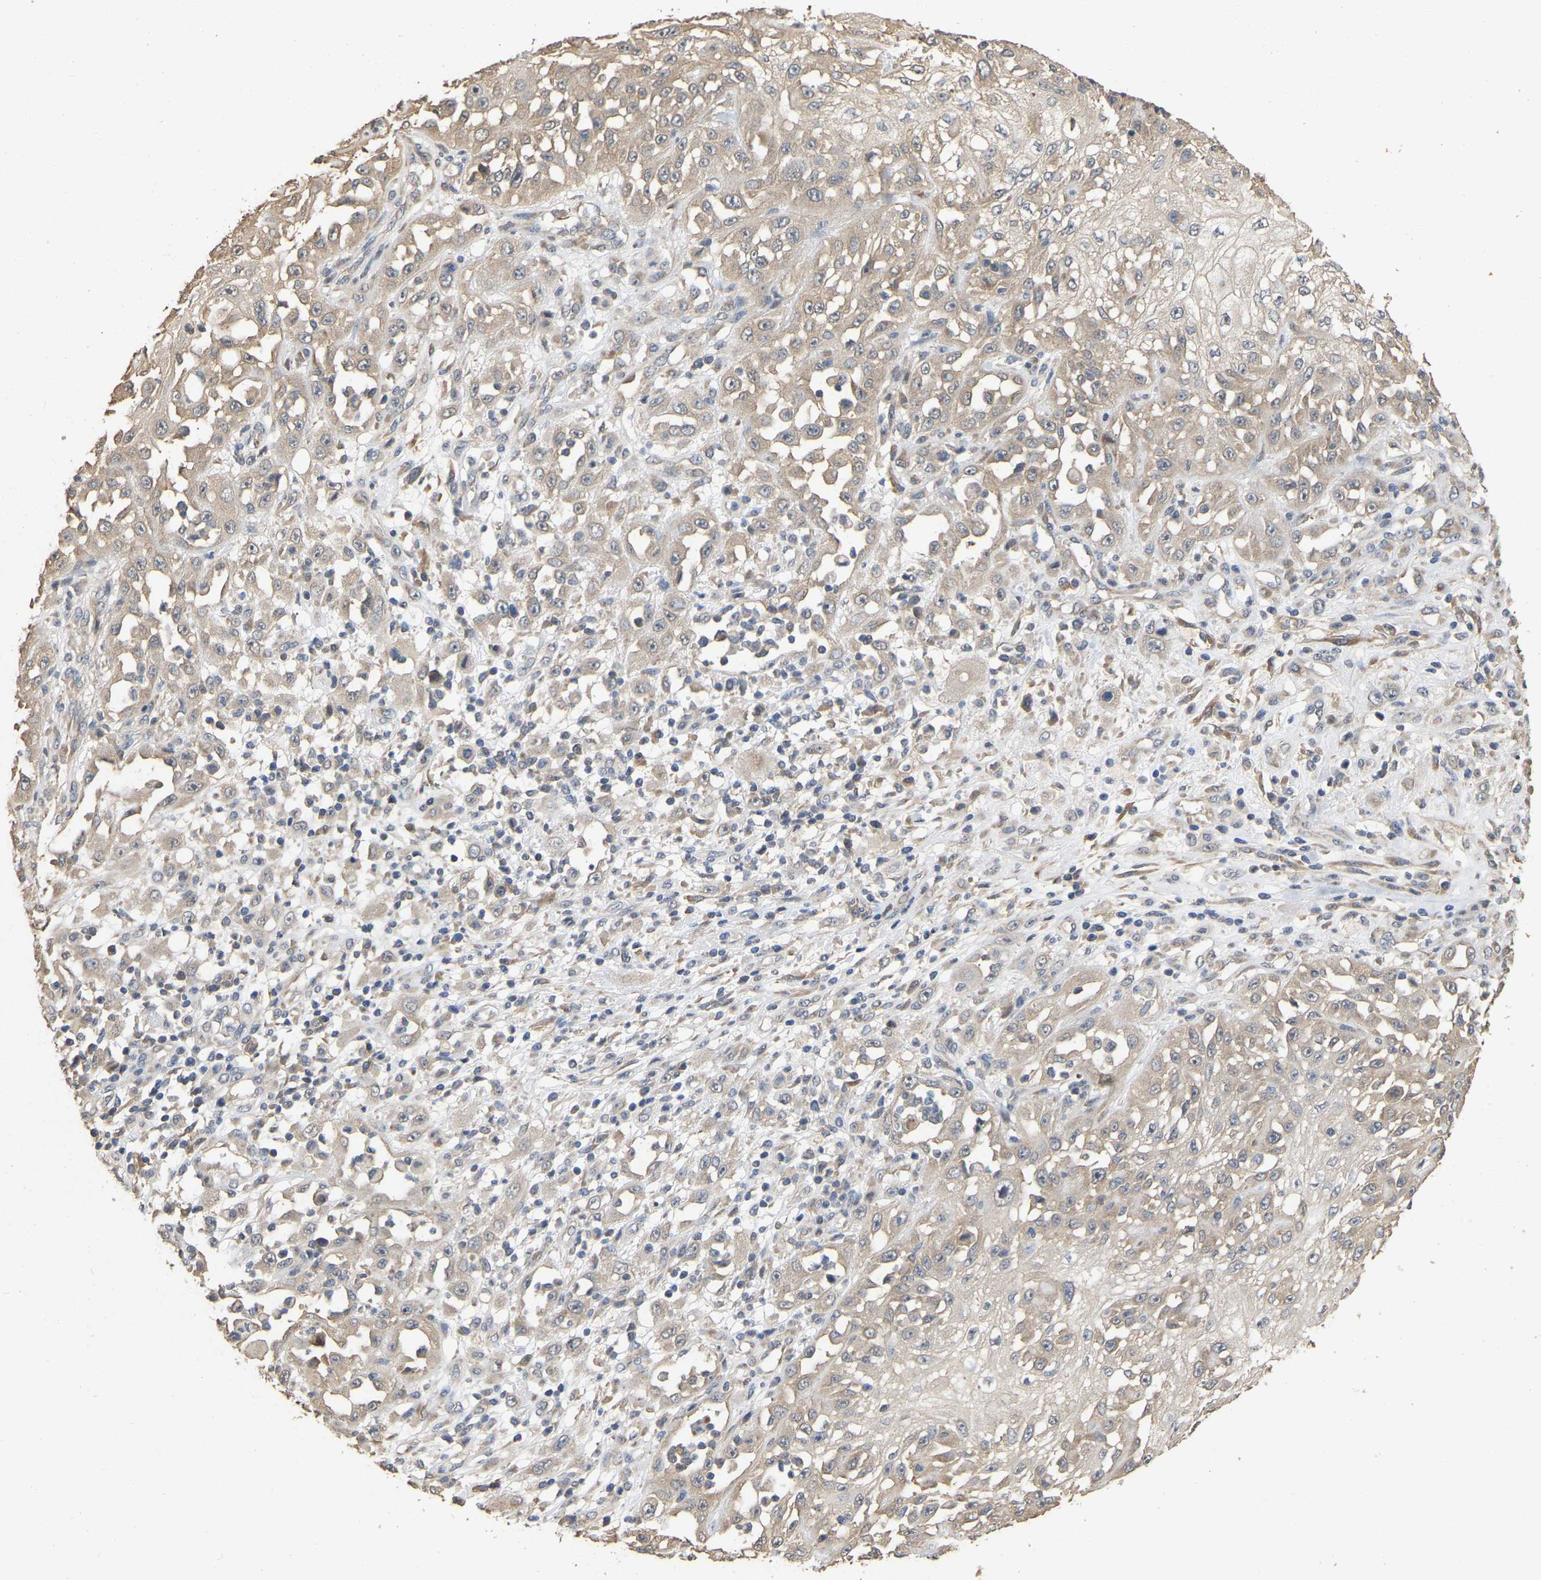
{"staining": {"intensity": "weak", "quantity": ">75%", "location": "cytoplasmic/membranous"}, "tissue": "skin cancer", "cell_type": "Tumor cells", "image_type": "cancer", "snomed": [{"axis": "morphology", "description": "Squamous cell carcinoma, NOS"}, {"axis": "morphology", "description": "Squamous cell carcinoma, metastatic, NOS"}, {"axis": "topography", "description": "Skin"}, {"axis": "topography", "description": "Lymph node"}], "caption": "Tumor cells display low levels of weak cytoplasmic/membranous expression in about >75% of cells in skin cancer (squamous cell carcinoma). (DAB (3,3'-diaminobenzidine) = brown stain, brightfield microscopy at high magnification).", "gene": "NCS1", "patient": {"sex": "male", "age": 75}}